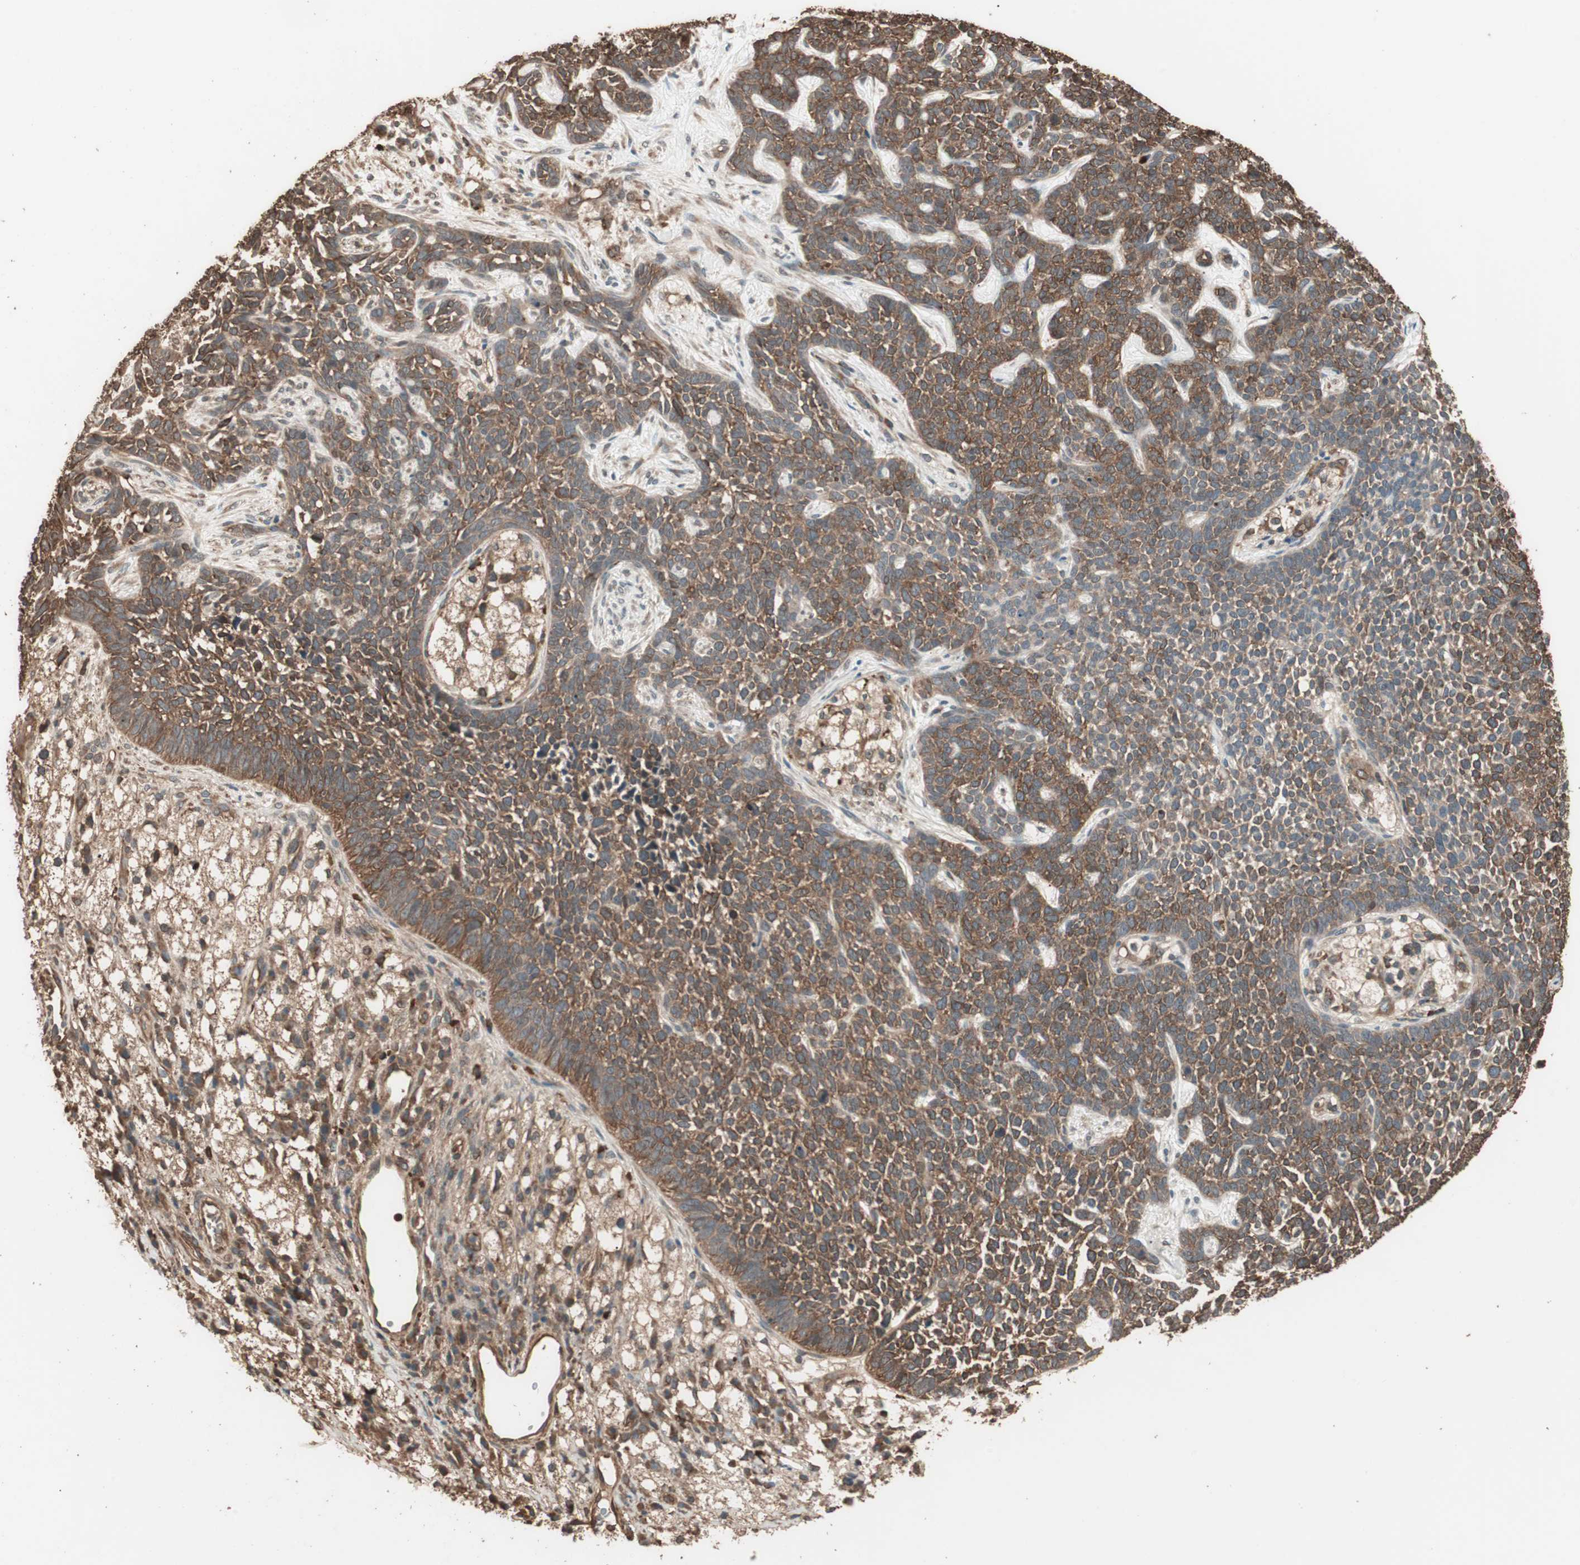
{"staining": {"intensity": "moderate", "quantity": ">75%", "location": "cytoplasmic/membranous"}, "tissue": "skin cancer", "cell_type": "Tumor cells", "image_type": "cancer", "snomed": [{"axis": "morphology", "description": "Basal cell carcinoma"}, {"axis": "topography", "description": "Skin"}], "caption": "Moderate cytoplasmic/membranous protein staining is seen in approximately >75% of tumor cells in basal cell carcinoma (skin).", "gene": "CCN4", "patient": {"sex": "female", "age": 84}}